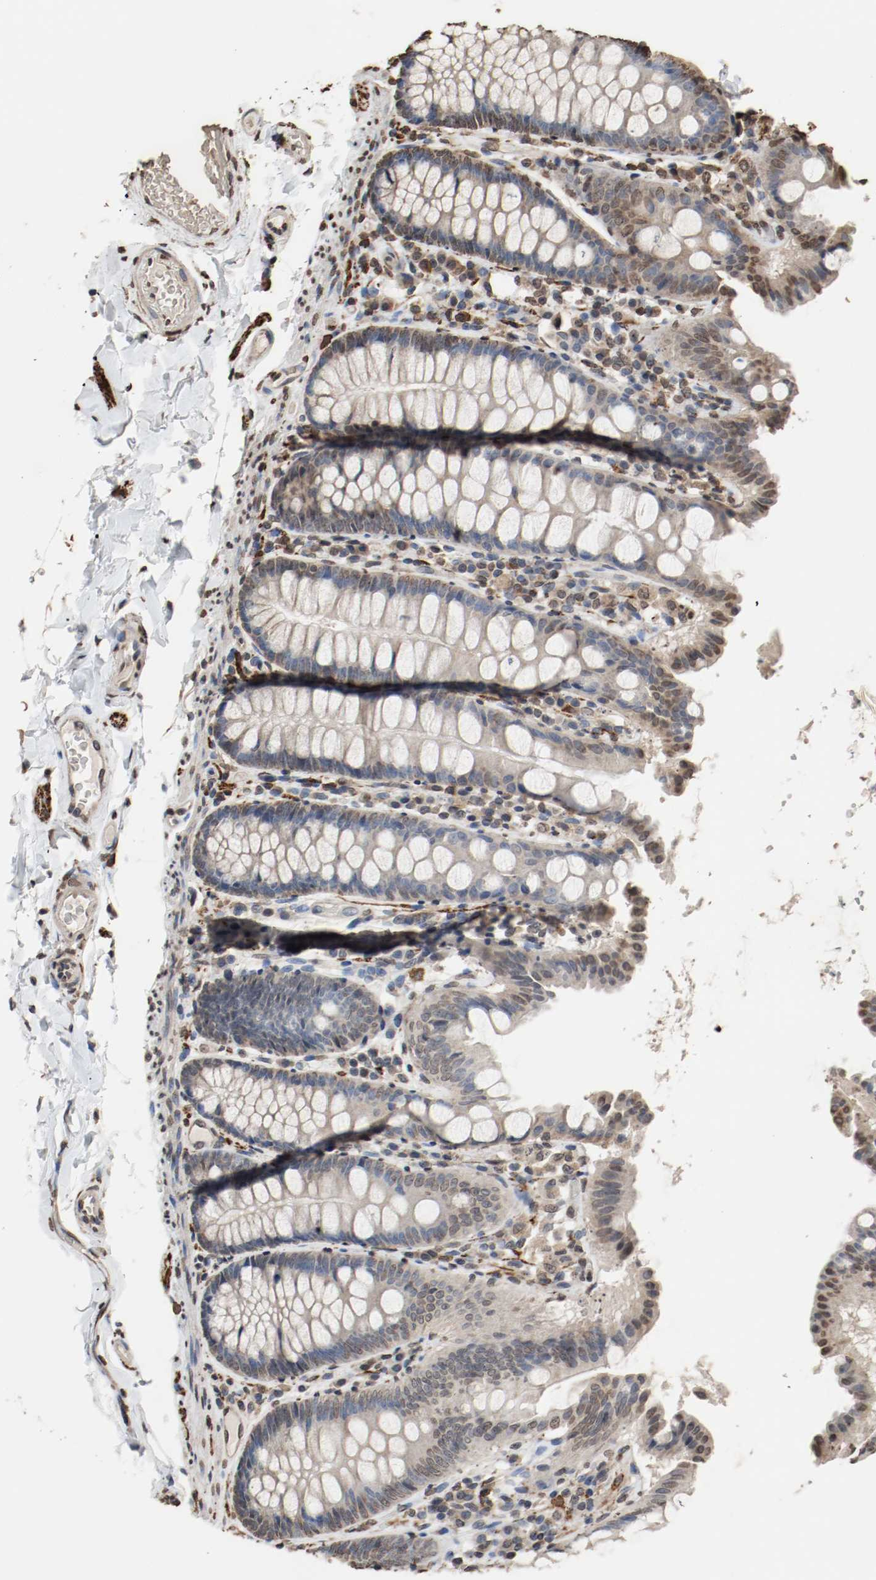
{"staining": {"intensity": "moderate", "quantity": ">75%", "location": "nuclear"}, "tissue": "colon", "cell_type": "Endothelial cells", "image_type": "normal", "snomed": [{"axis": "morphology", "description": "Normal tissue, NOS"}, {"axis": "topography", "description": "Colon"}], "caption": "Approximately >75% of endothelial cells in normal human colon demonstrate moderate nuclear protein positivity as visualized by brown immunohistochemical staining.", "gene": "RTN4", "patient": {"sex": "female", "age": 61}}